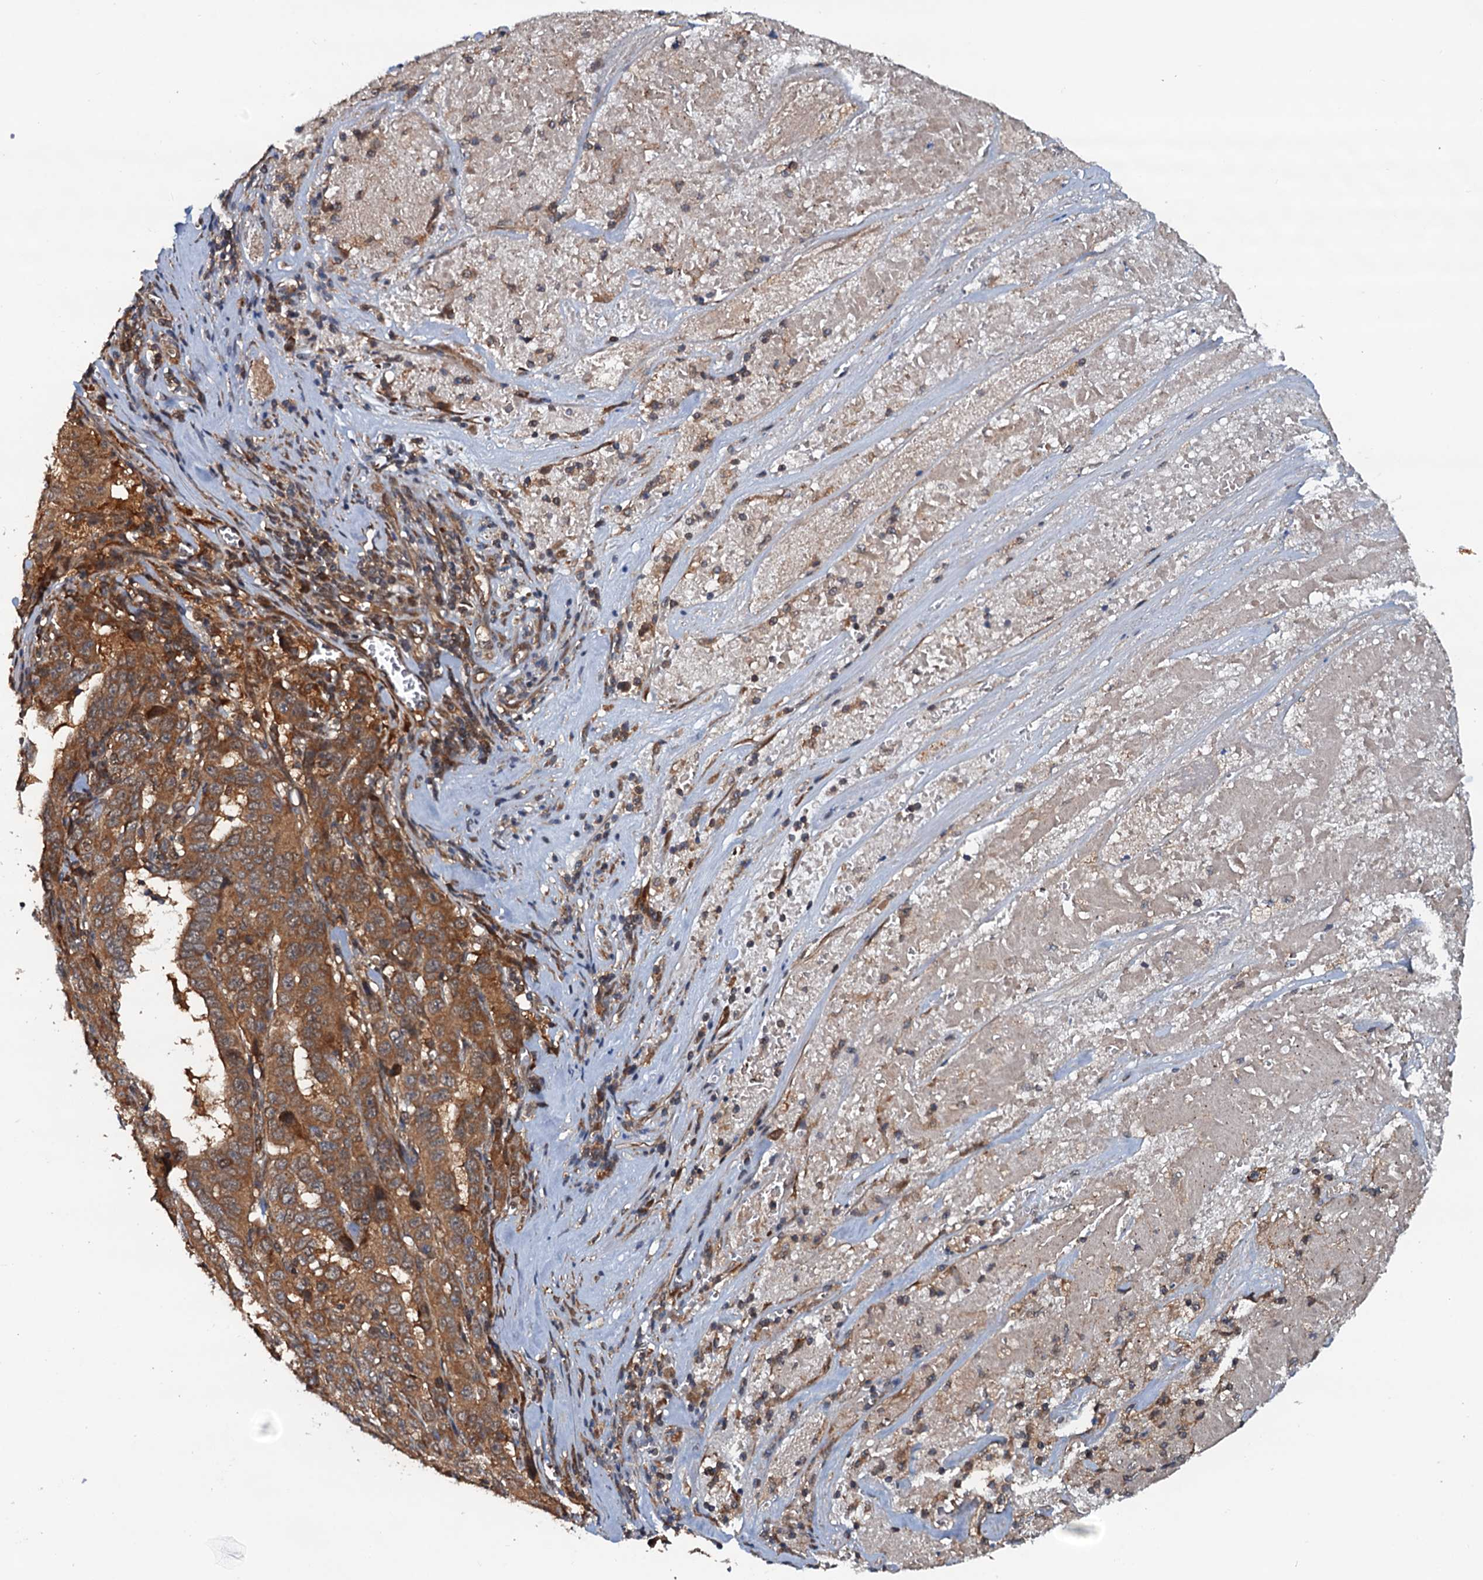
{"staining": {"intensity": "moderate", "quantity": ">75%", "location": "cytoplasmic/membranous"}, "tissue": "pancreatic cancer", "cell_type": "Tumor cells", "image_type": "cancer", "snomed": [{"axis": "morphology", "description": "Adenocarcinoma, NOS"}, {"axis": "topography", "description": "Pancreas"}], "caption": "Pancreatic cancer (adenocarcinoma) tissue displays moderate cytoplasmic/membranous positivity in approximately >75% of tumor cells, visualized by immunohistochemistry.", "gene": "AAGAB", "patient": {"sex": "male", "age": 63}}